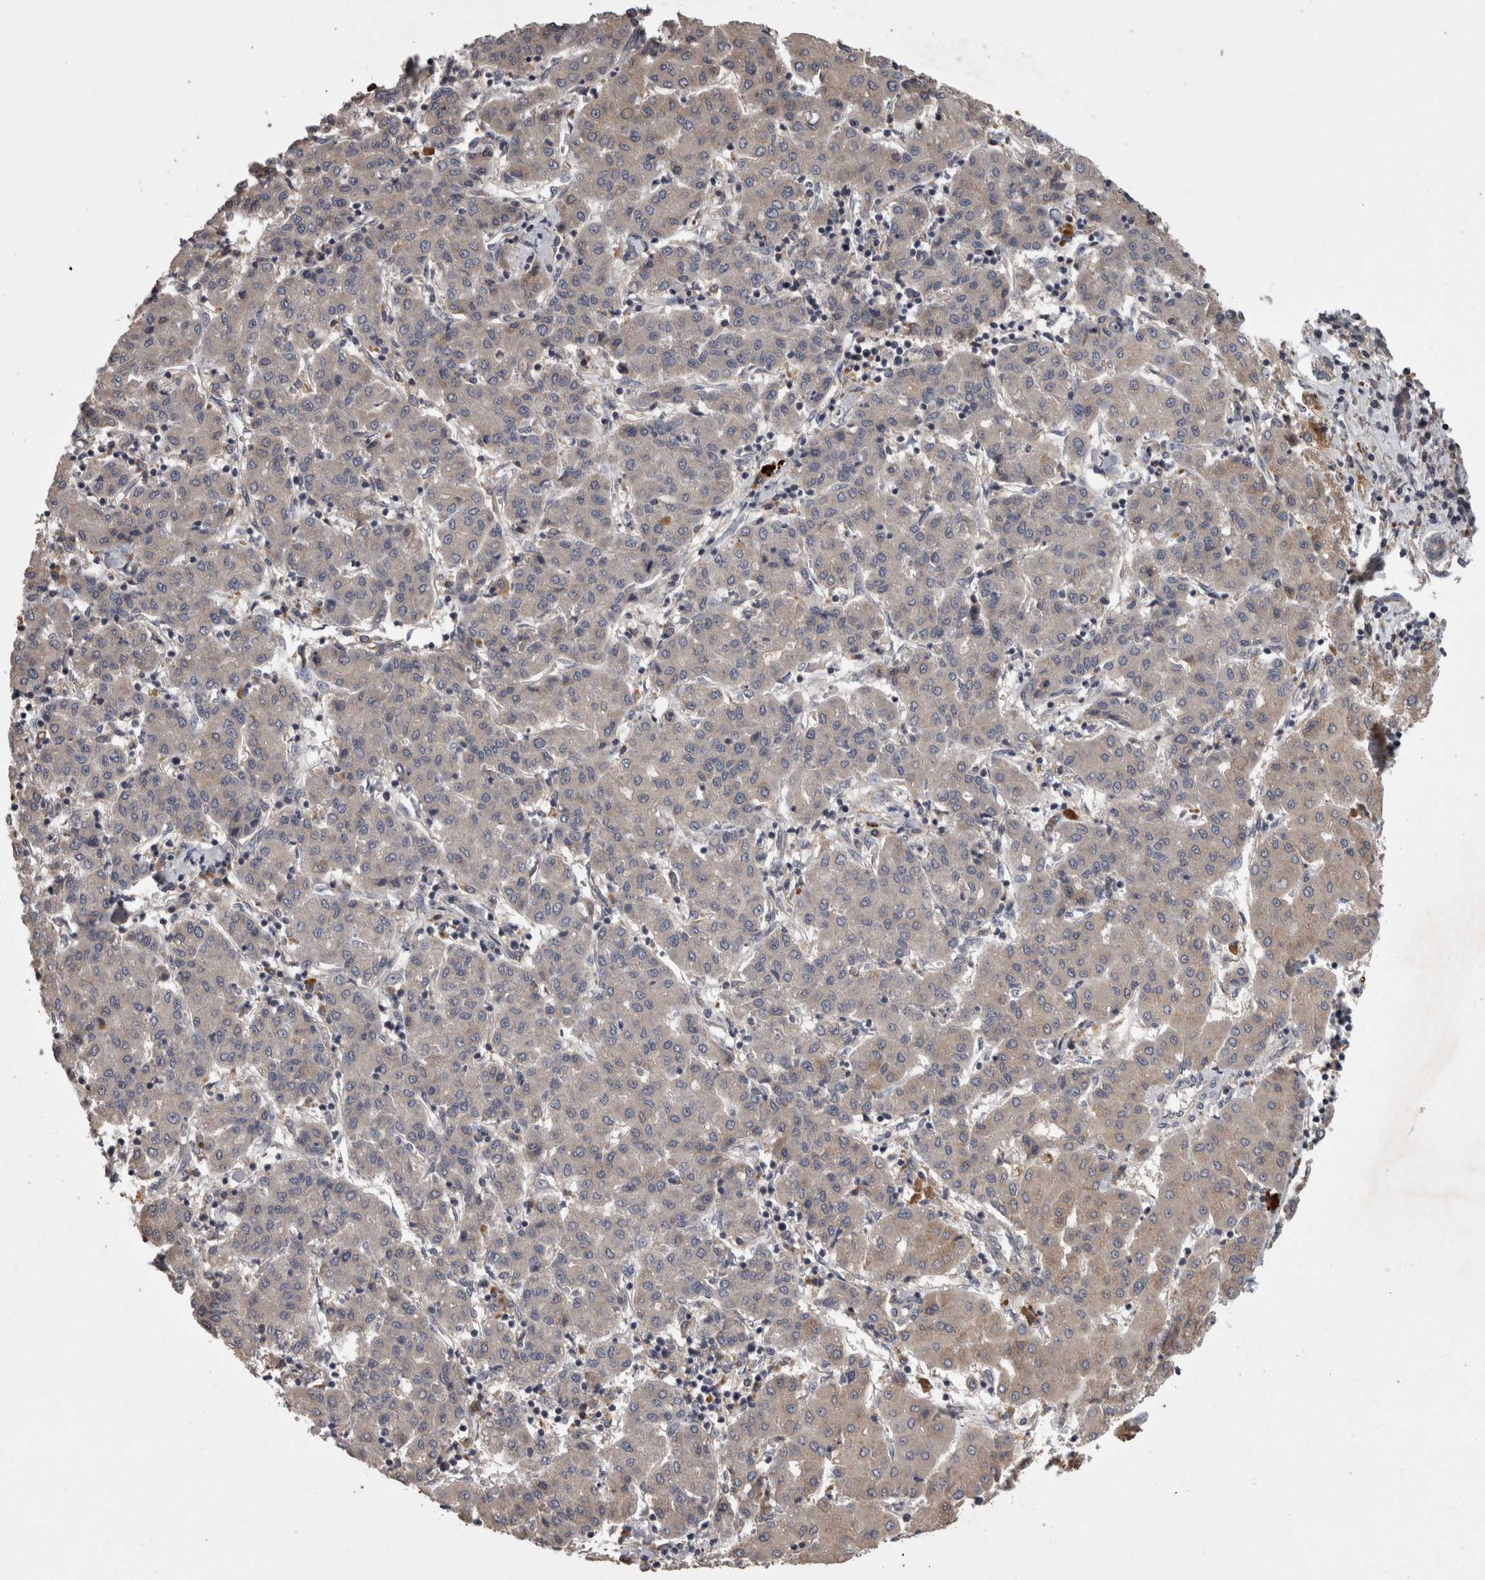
{"staining": {"intensity": "weak", "quantity": "<25%", "location": "cytoplasmic/membranous"}, "tissue": "liver cancer", "cell_type": "Tumor cells", "image_type": "cancer", "snomed": [{"axis": "morphology", "description": "Carcinoma, Hepatocellular, NOS"}, {"axis": "topography", "description": "Liver"}], "caption": "The histopathology image demonstrates no significant staining in tumor cells of hepatocellular carcinoma (liver).", "gene": "PCM1", "patient": {"sex": "male", "age": 65}}